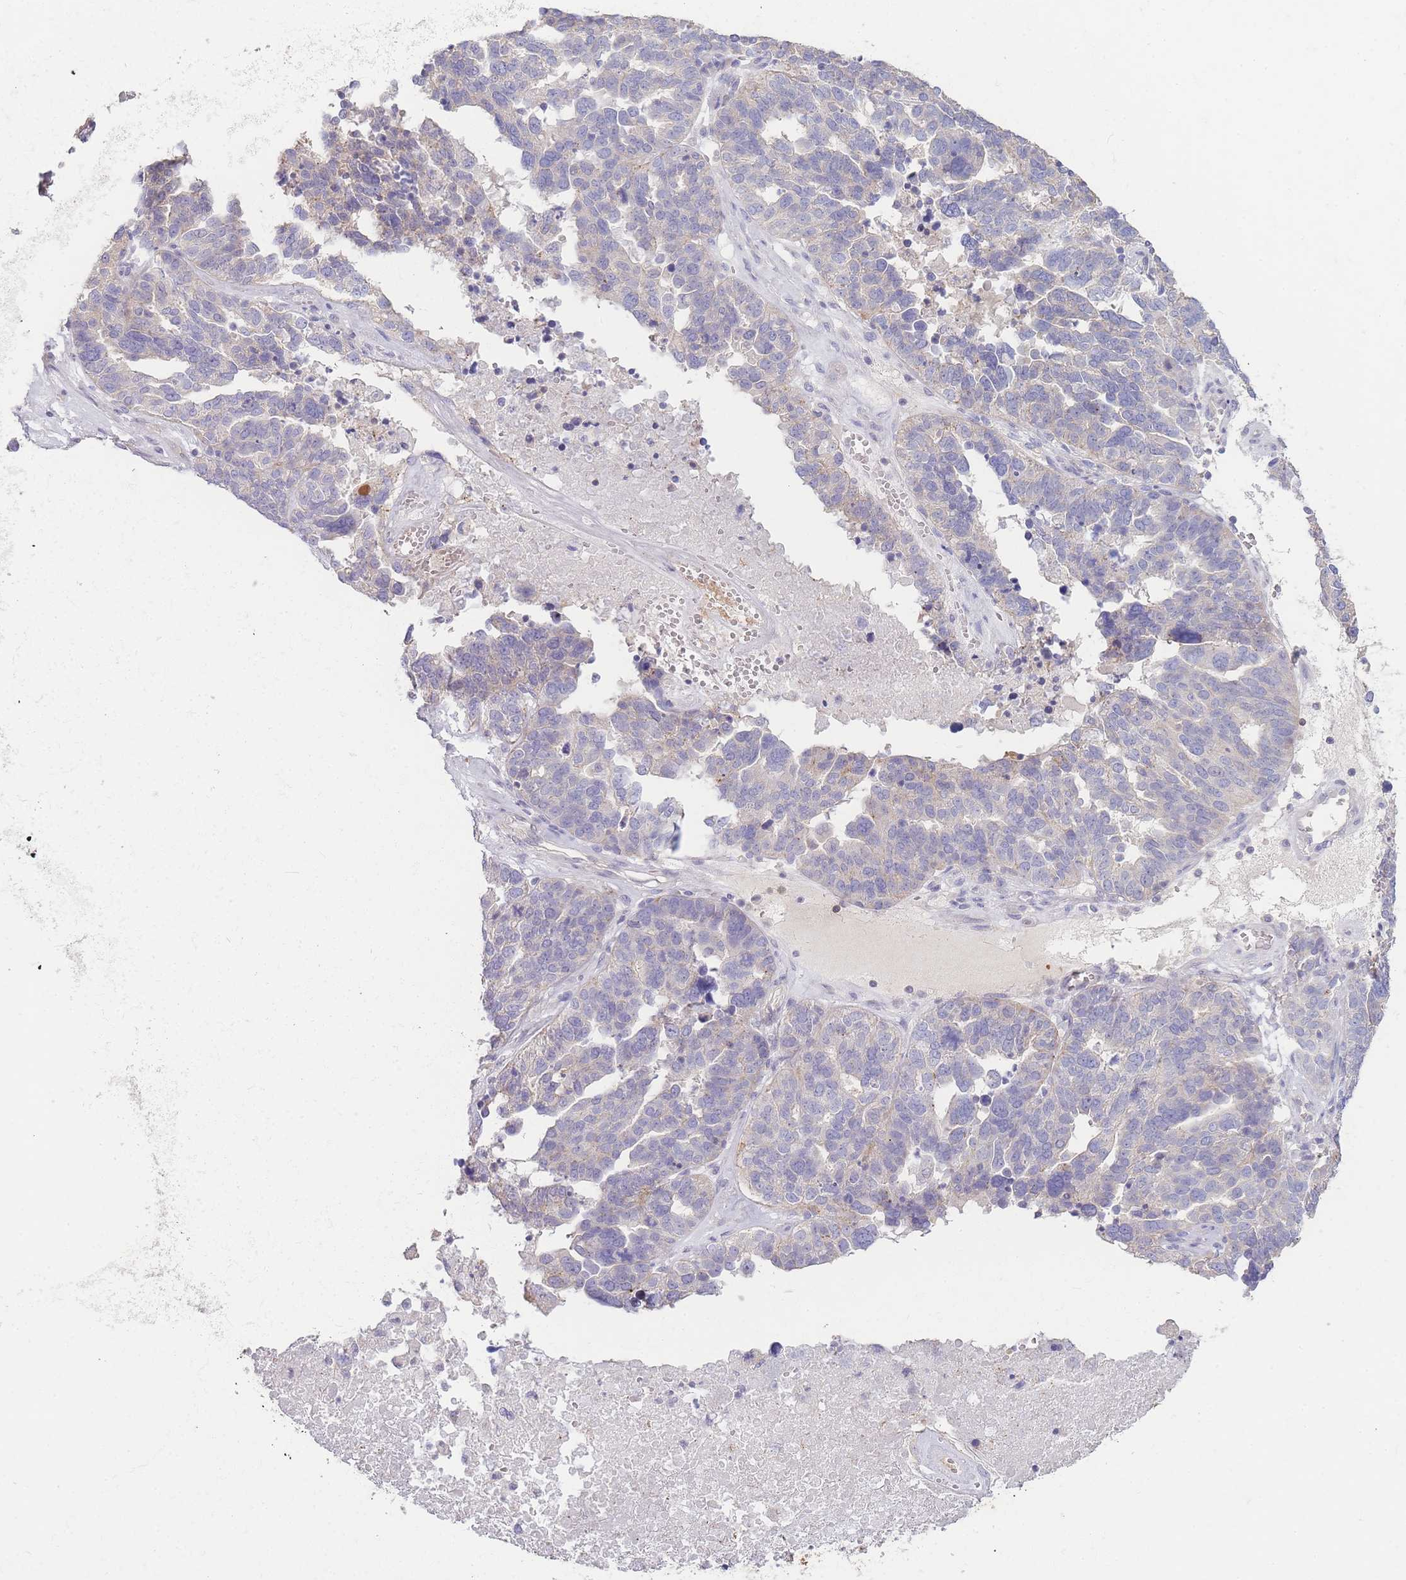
{"staining": {"intensity": "negative", "quantity": "none", "location": "none"}, "tissue": "ovarian cancer", "cell_type": "Tumor cells", "image_type": "cancer", "snomed": [{"axis": "morphology", "description": "Cystadenocarcinoma, serous, NOS"}, {"axis": "topography", "description": "Ovary"}], "caption": "Tumor cells are negative for protein expression in human ovarian cancer (serous cystadenocarcinoma).", "gene": "SPHKAP", "patient": {"sex": "female", "age": 59}}